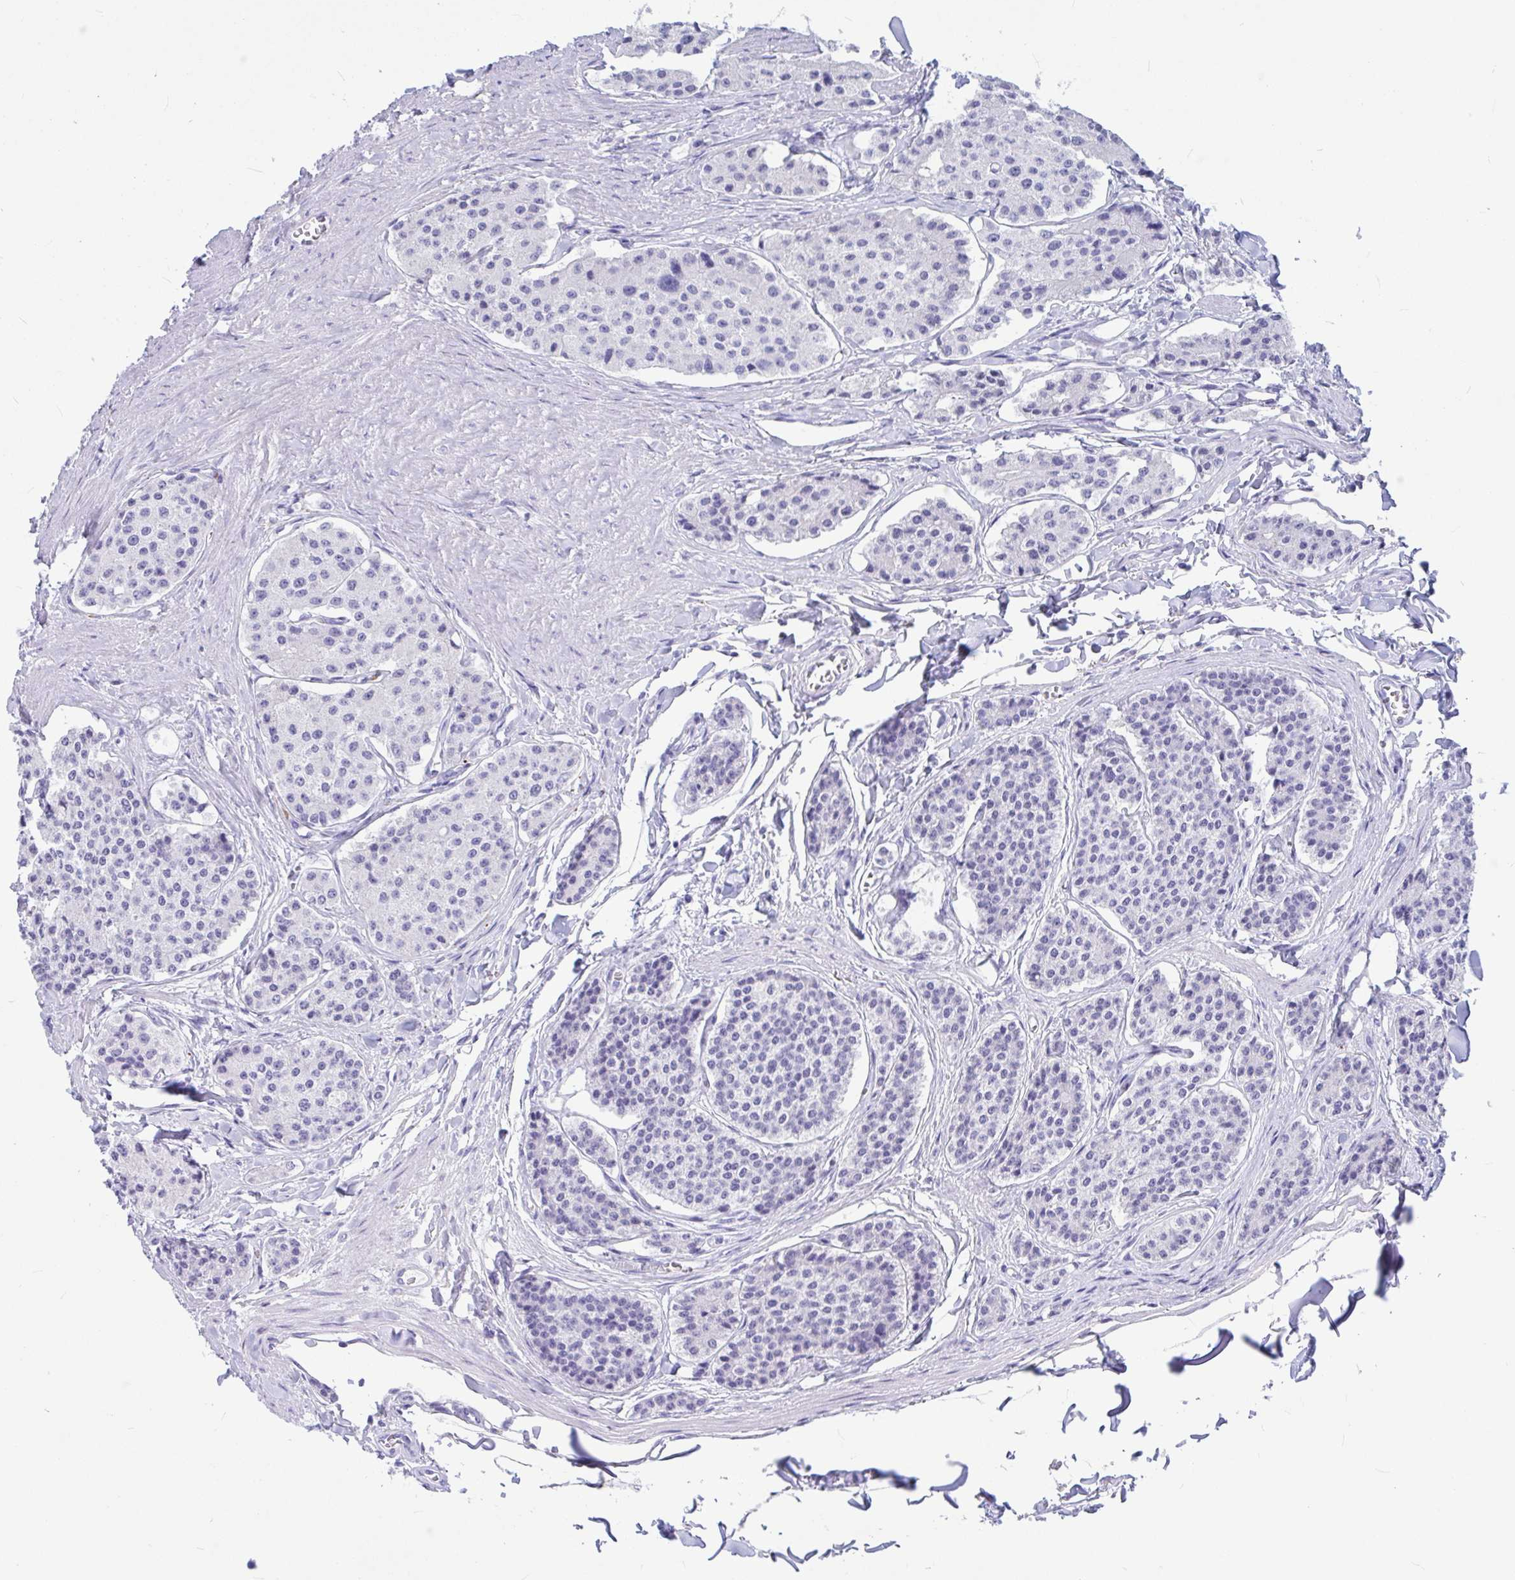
{"staining": {"intensity": "negative", "quantity": "none", "location": "none"}, "tissue": "carcinoid", "cell_type": "Tumor cells", "image_type": "cancer", "snomed": [{"axis": "morphology", "description": "Carcinoid, malignant, NOS"}, {"axis": "topography", "description": "Small intestine"}], "caption": "High magnification brightfield microscopy of malignant carcinoid stained with DAB (brown) and counterstained with hematoxylin (blue): tumor cells show no significant positivity. (DAB immunohistochemistry (IHC) with hematoxylin counter stain).", "gene": "OR5J2", "patient": {"sex": "female", "age": 65}}